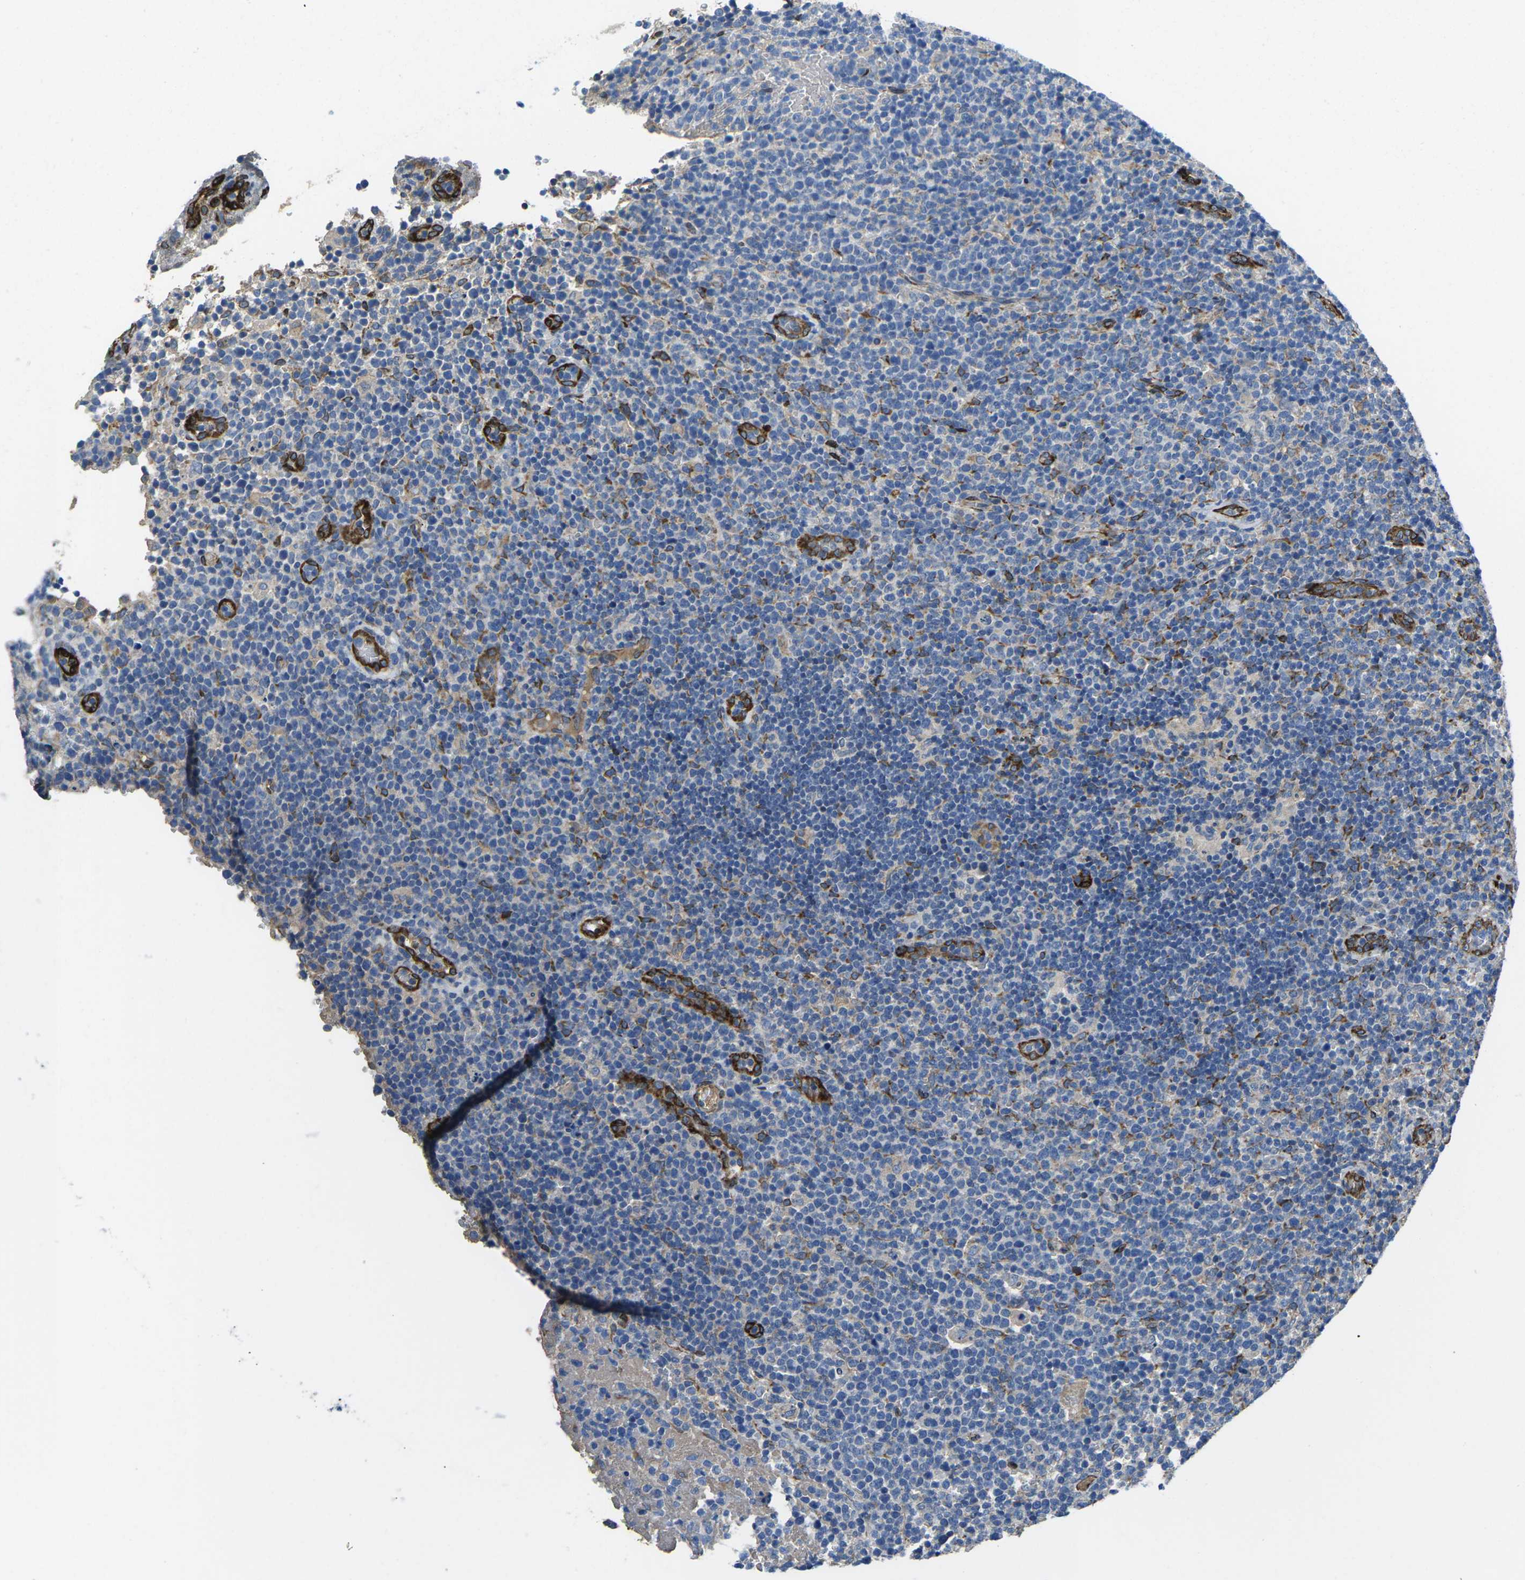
{"staining": {"intensity": "negative", "quantity": "none", "location": "none"}, "tissue": "lymphoma", "cell_type": "Tumor cells", "image_type": "cancer", "snomed": [{"axis": "morphology", "description": "Malignant lymphoma, non-Hodgkin's type, High grade"}, {"axis": "topography", "description": "Lymph node"}], "caption": "DAB immunohistochemical staining of malignant lymphoma, non-Hodgkin's type (high-grade) reveals no significant staining in tumor cells.", "gene": "PDZD8", "patient": {"sex": "male", "age": 61}}